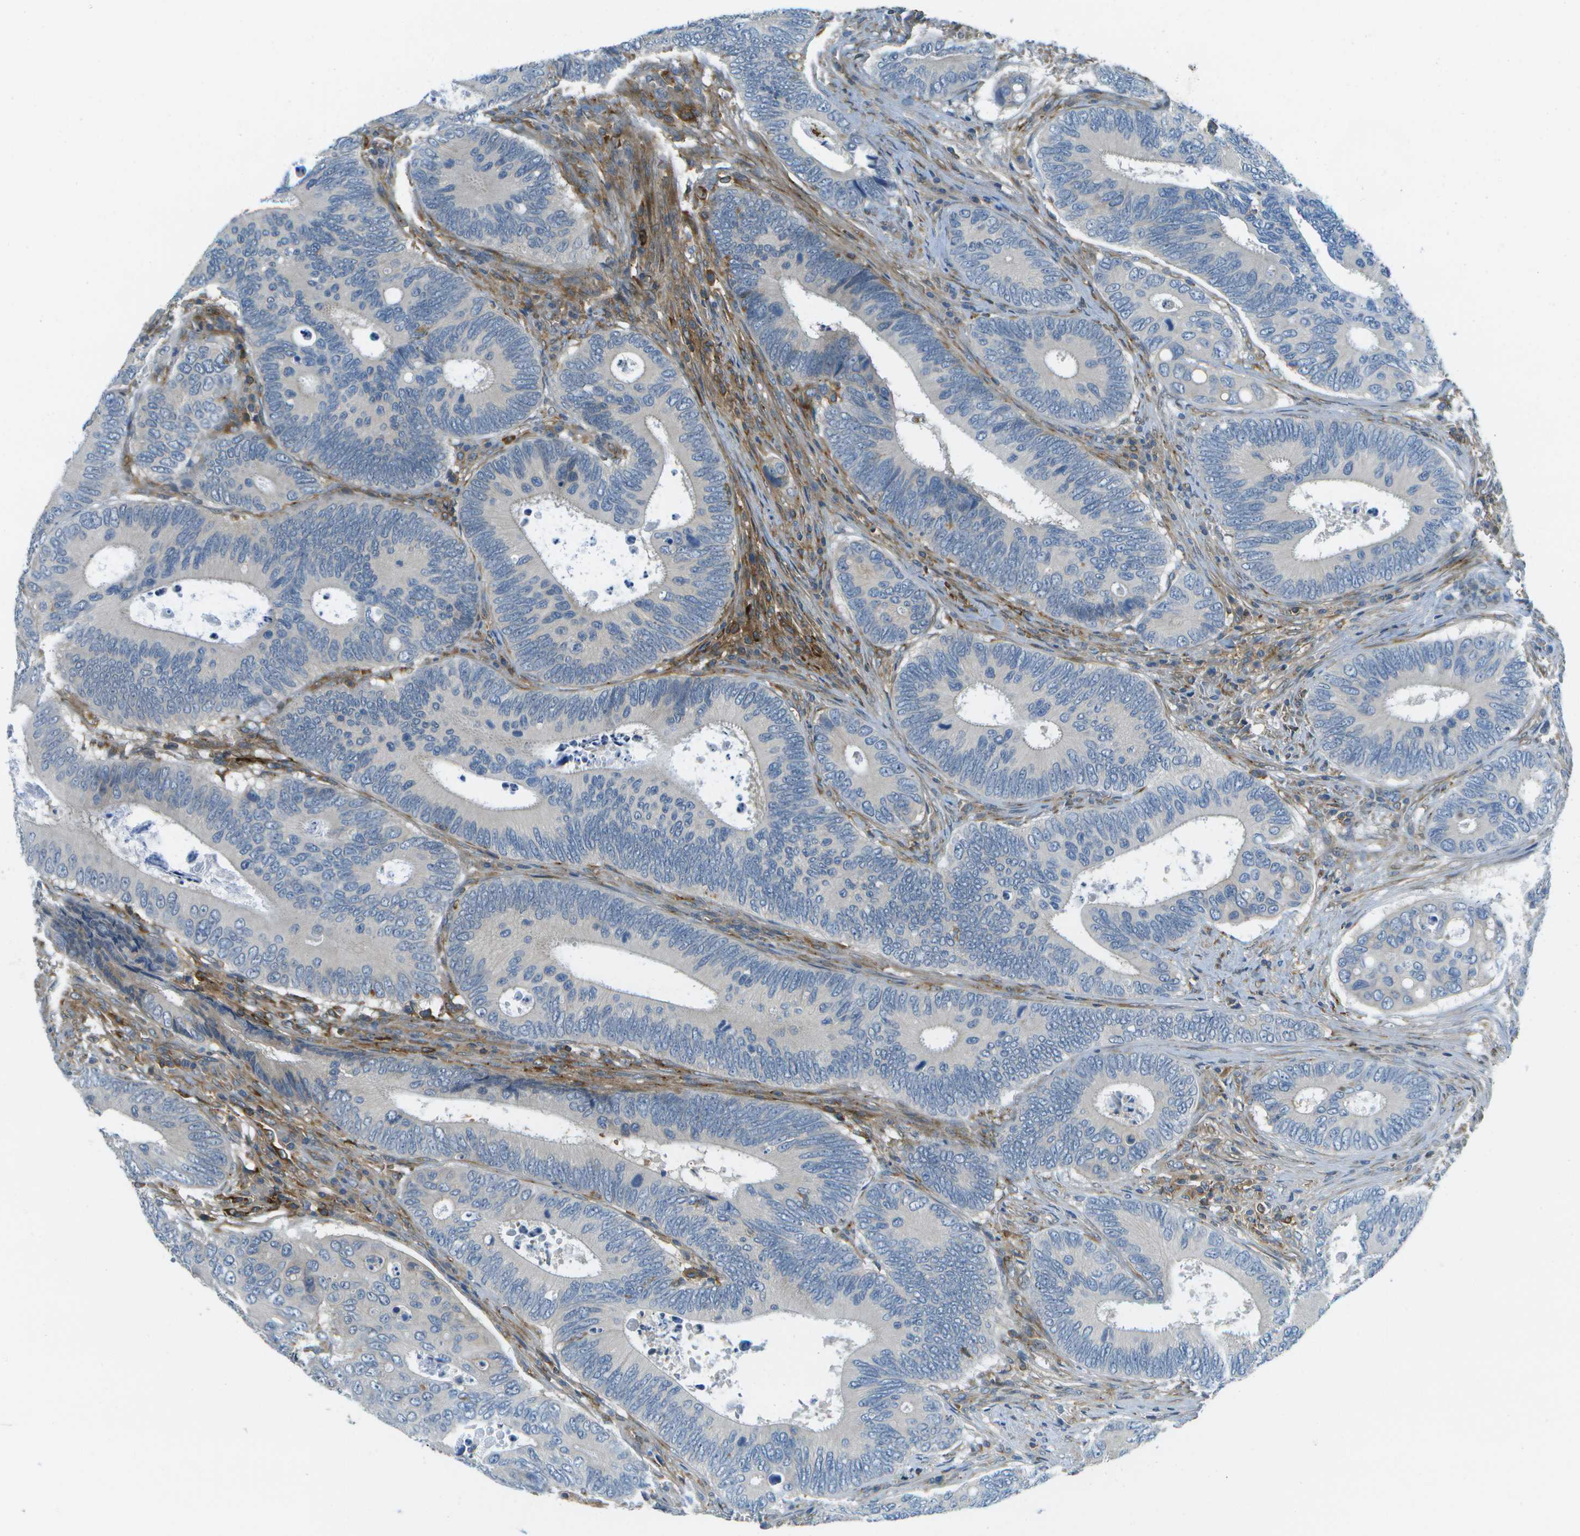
{"staining": {"intensity": "negative", "quantity": "none", "location": "none"}, "tissue": "colorectal cancer", "cell_type": "Tumor cells", "image_type": "cancer", "snomed": [{"axis": "morphology", "description": "Inflammation, NOS"}, {"axis": "morphology", "description": "Adenocarcinoma, NOS"}, {"axis": "topography", "description": "Colon"}], "caption": "Protein analysis of colorectal cancer shows no significant expression in tumor cells.", "gene": "CTIF", "patient": {"sex": "male", "age": 72}}